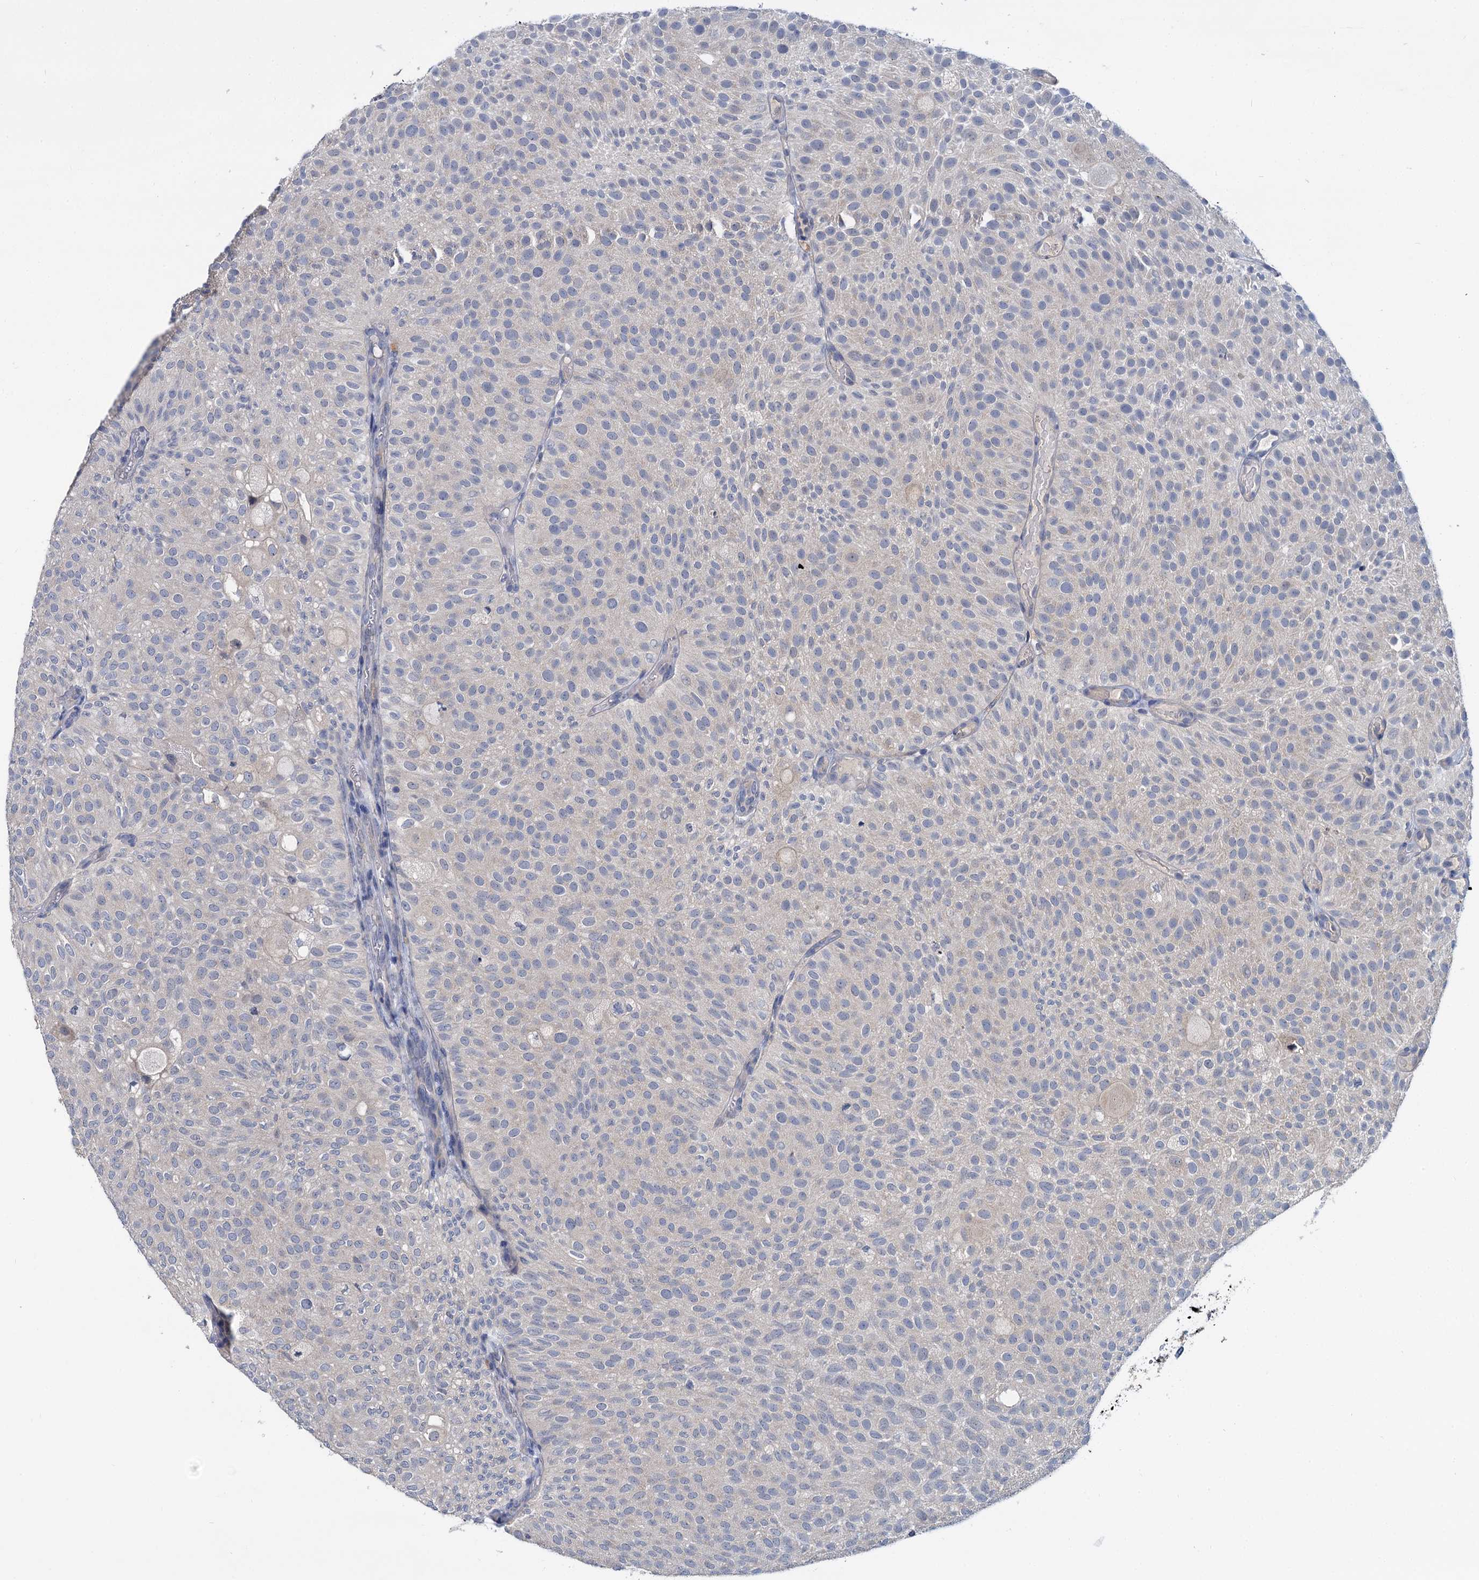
{"staining": {"intensity": "negative", "quantity": "none", "location": "none"}, "tissue": "urothelial cancer", "cell_type": "Tumor cells", "image_type": "cancer", "snomed": [{"axis": "morphology", "description": "Urothelial carcinoma, Low grade"}, {"axis": "topography", "description": "Urinary bladder"}], "caption": "Tumor cells are negative for protein expression in human low-grade urothelial carcinoma. (DAB (3,3'-diaminobenzidine) IHC, high magnification).", "gene": "ANKRD42", "patient": {"sex": "male", "age": 78}}